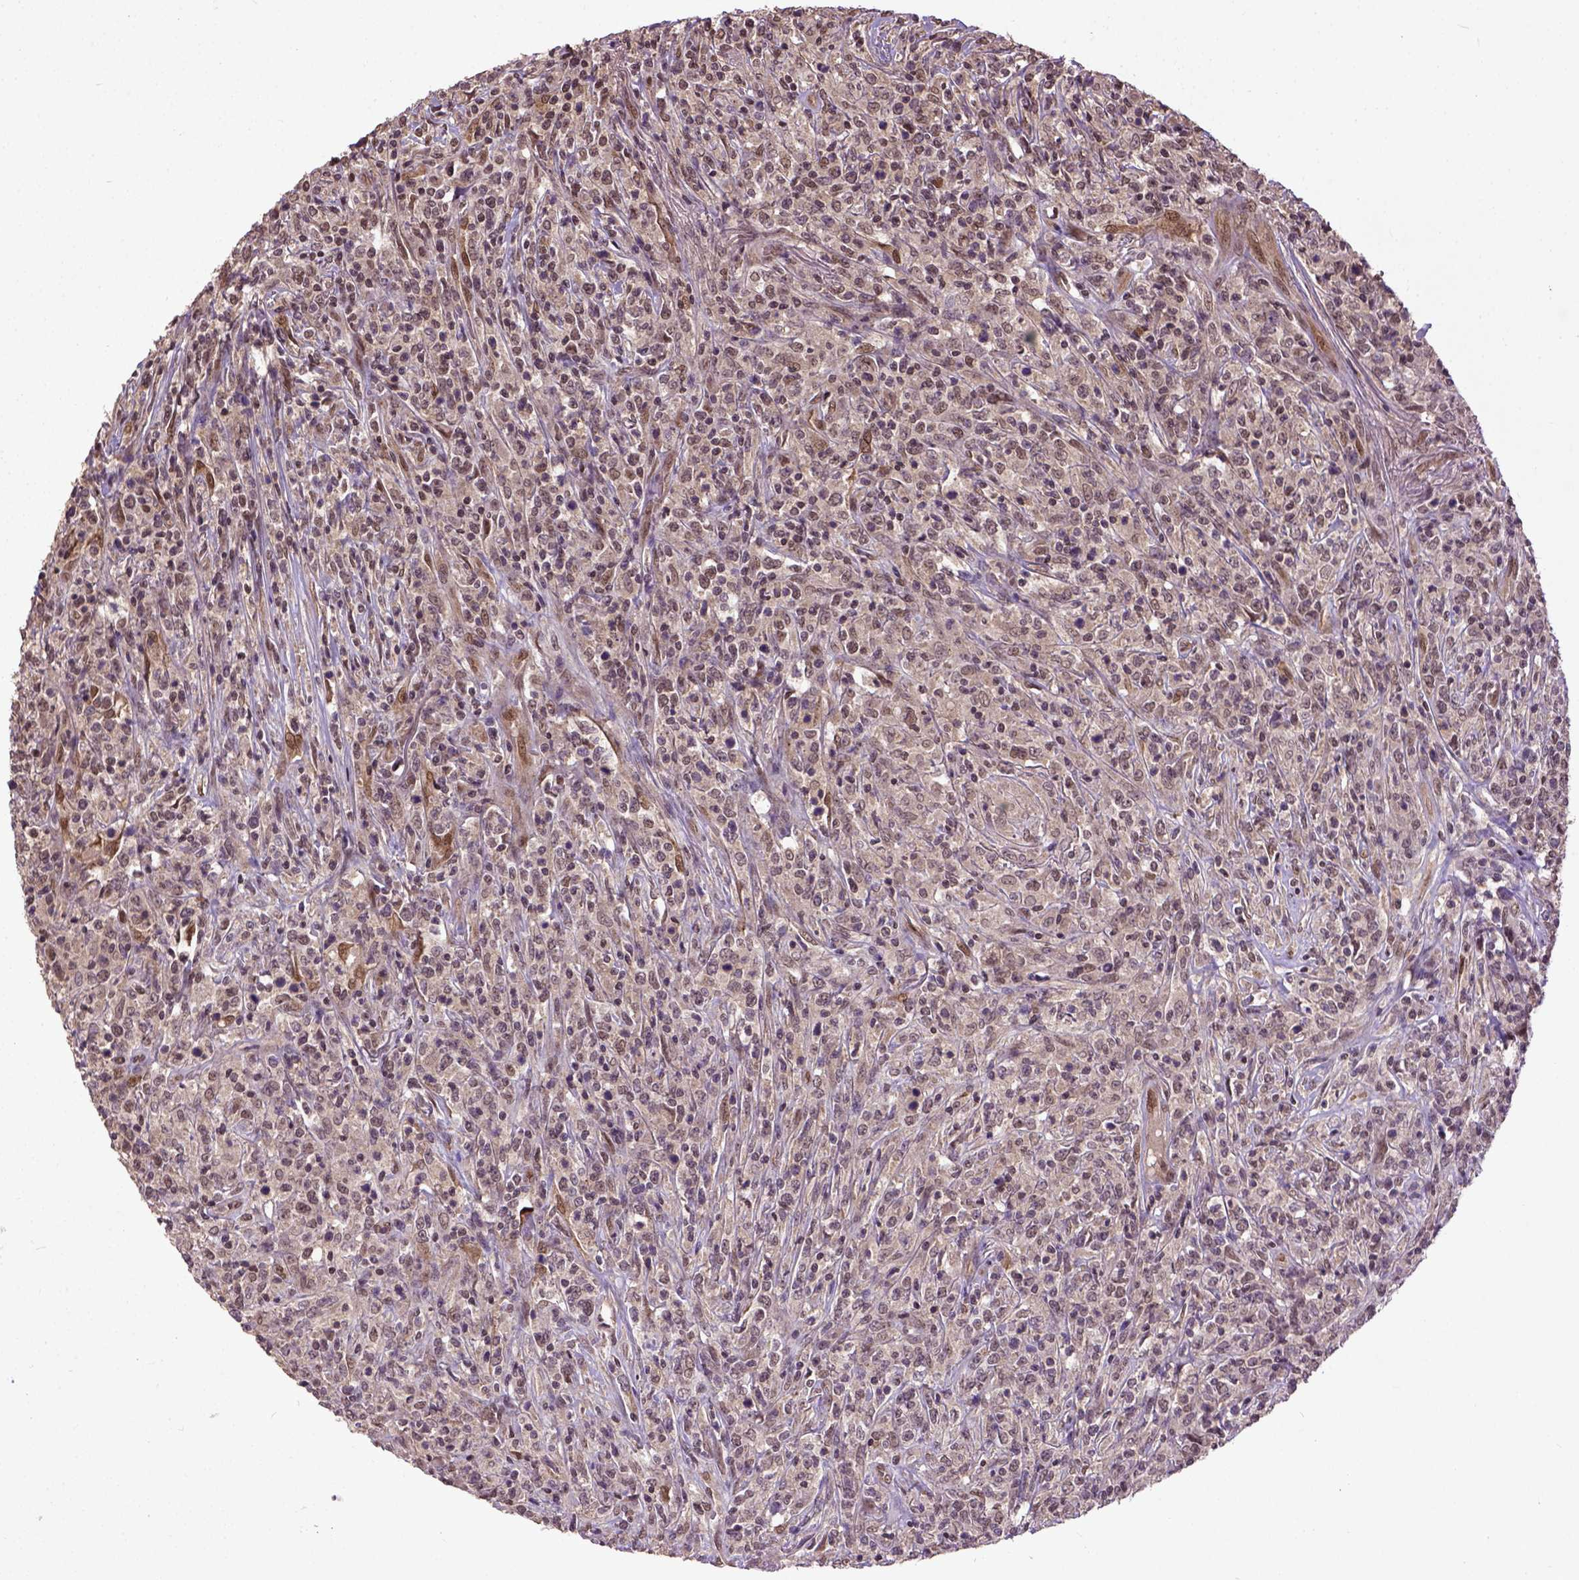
{"staining": {"intensity": "moderate", "quantity": ">75%", "location": "nuclear"}, "tissue": "lymphoma", "cell_type": "Tumor cells", "image_type": "cancer", "snomed": [{"axis": "morphology", "description": "Malignant lymphoma, non-Hodgkin's type, High grade"}, {"axis": "topography", "description": "Lung"}], "caption": "Human high-grade malignant lymphoma, non-Hodgkin's type stained with a protein marker reveals moderate staining in tumor cells.", "gene": "UBA3", "patient": {"sex": "male", "age": 79}}